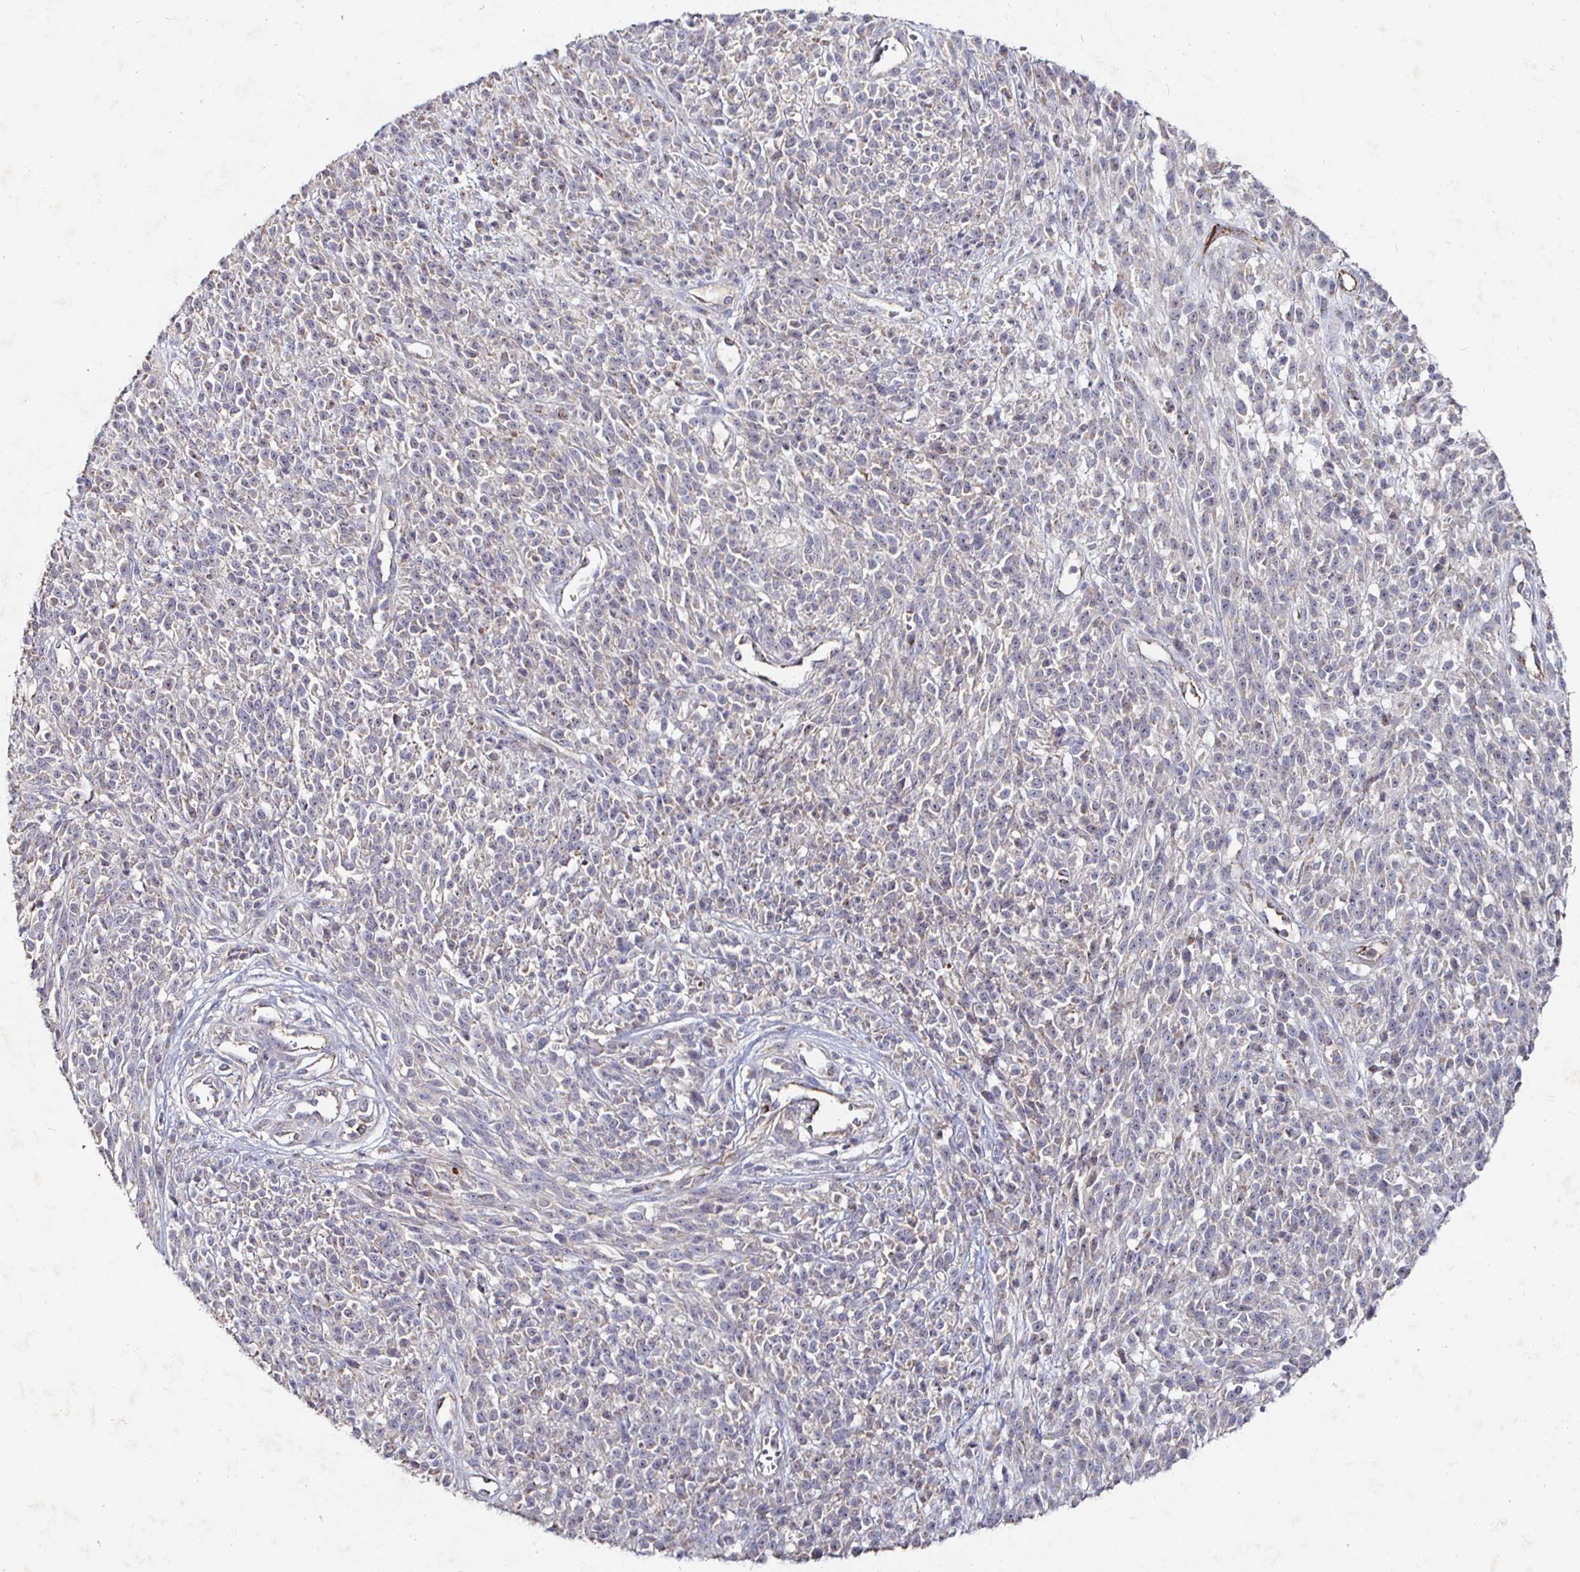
{"staining": {"intensity": "weak", "quantity": "<25%", "location": "cytoplasmic/membranous"}, "tissue": "melanoma", "cell_type": "Tumor cells", "image_type": "cancer", "snomed": [{"axis": "morphology", "description": "Malignant melanoma, NOS"}, {"axis": "topography", "description": "Skin"}, {"axis": "topography", "description": "Skin of trunk"}], "caption": "Immunohistochemical staining of human malignant melanoma shows no significant staining in tumor cells.", "gene": "NRSN1", "patient": {"sex": "male", "age": 74}}